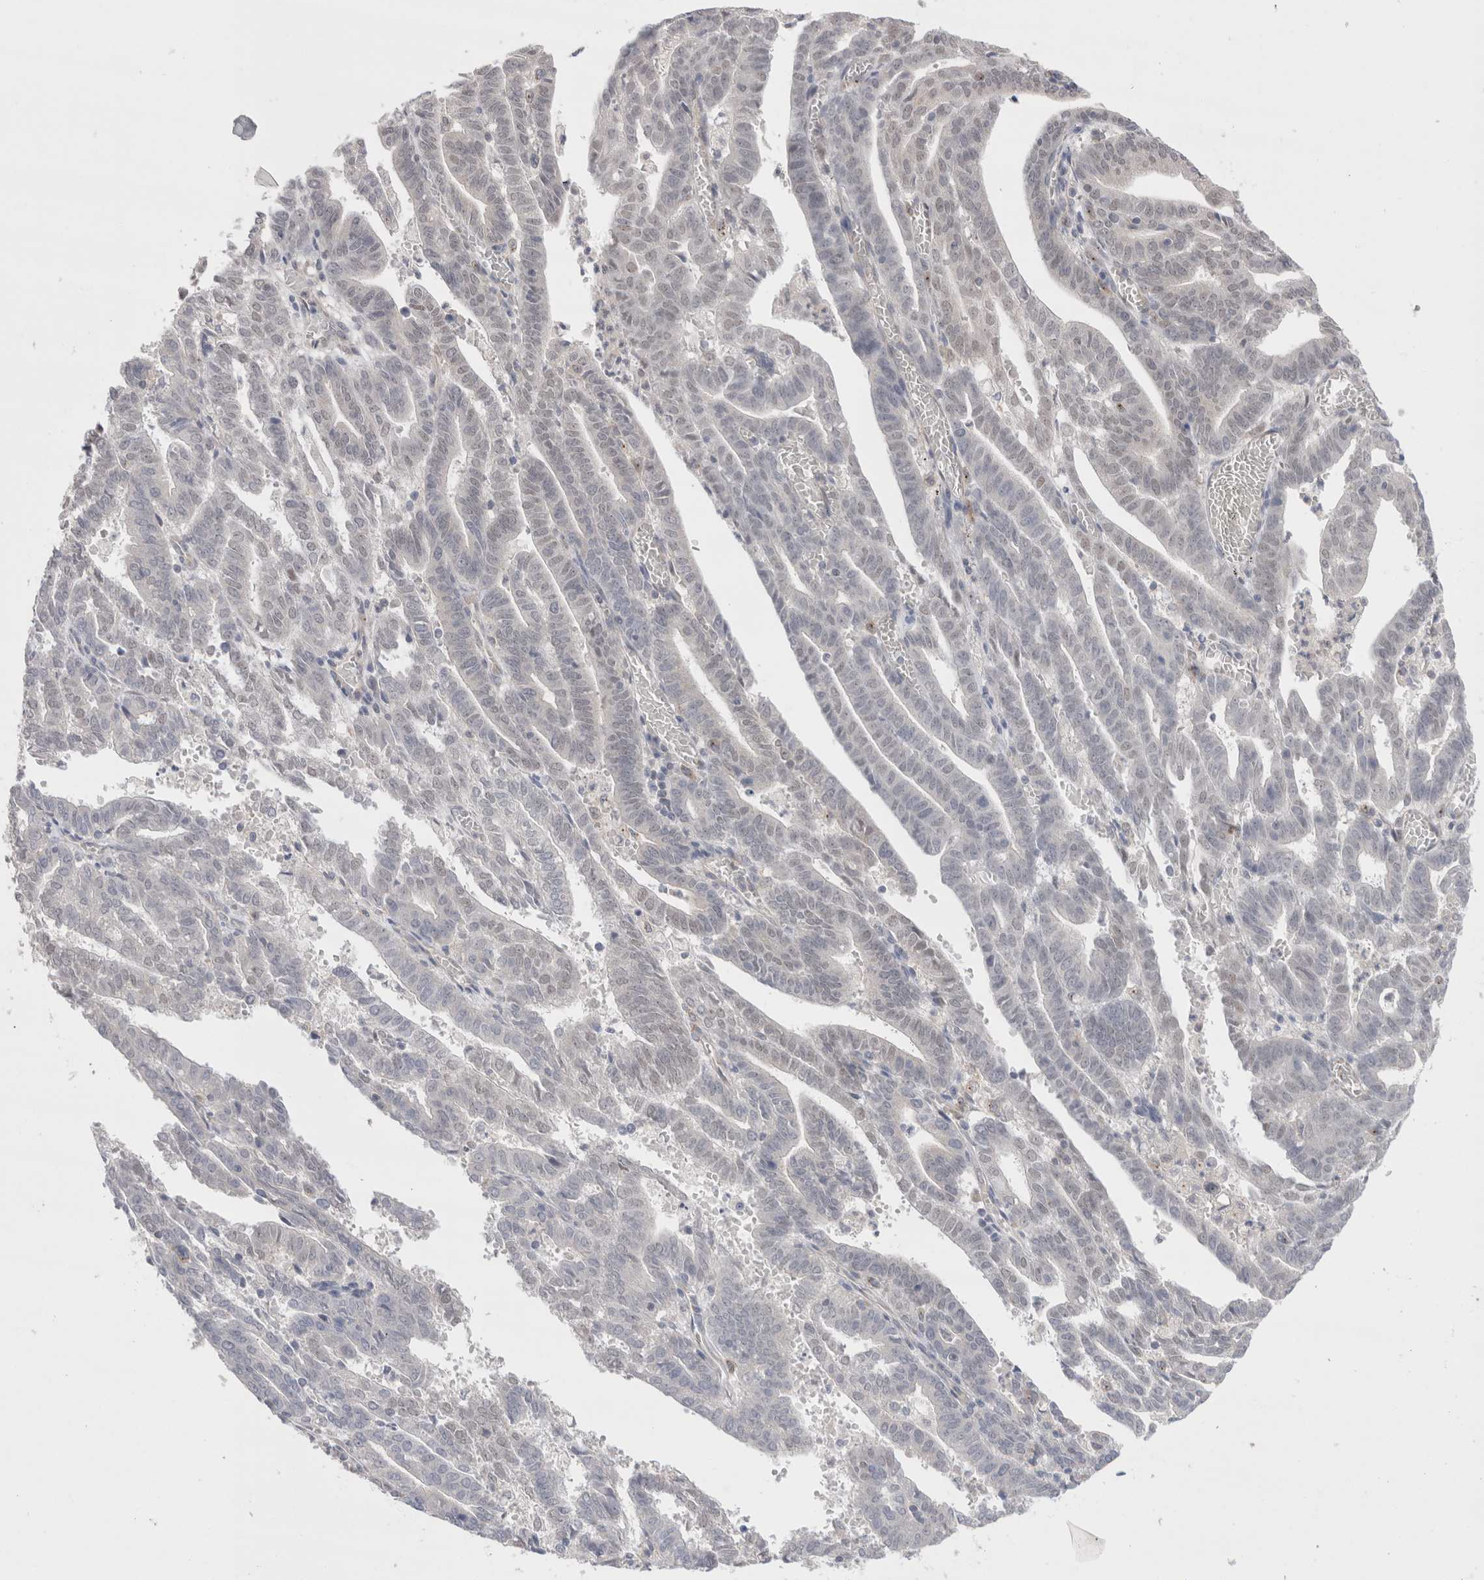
{"staining": {"intensity": "weak", "quantity": "<25%", "location": "nuclear"}, "tissue": "endometrial cancer", "cell_type": "Tumor cells", "image_type": "cancer", "snomed": [{"axis": "morphology", "description": "Adenocarcinoma, NOS"}, {"axis": "topography", "description": "Uterus"}], "caption": "A high-resolution micrograph shows IHC staining of endometrial cancer (adenocarcinoma), which demonstrates no significant expression in tumor cells.", "gene": "BICD2", "patient": {"sex": "female", "age": 83}}